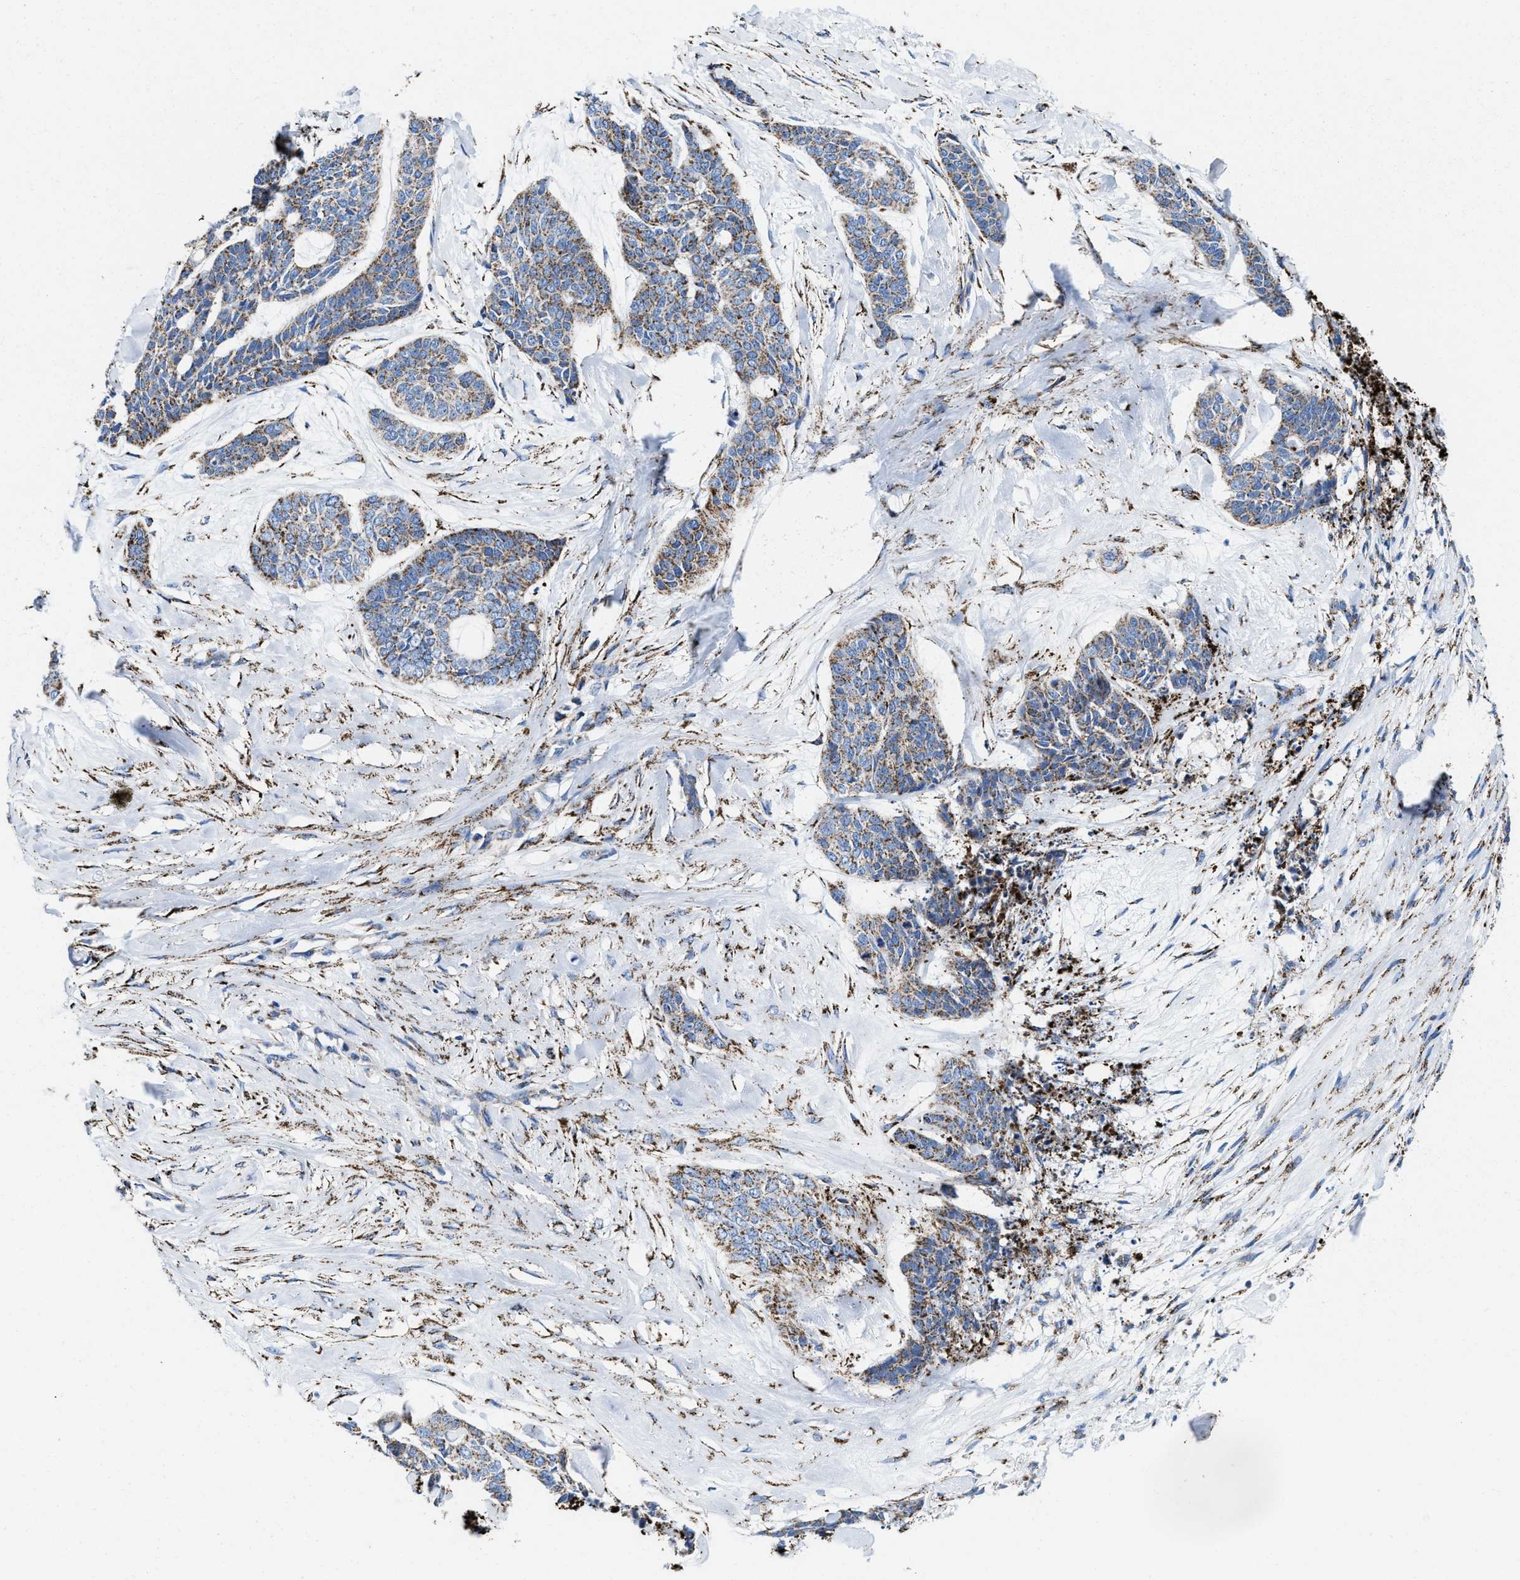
{"staining": {"intensity": "weak", "quantity": ">75%", "location": "cytoplasmic/membranous"}, "tissue": "skin cancer", "cell_type": "Tumor cells", "image_type": "cancer", "snomed": [{"axis": "morphology", "description": "Basal cell carcinoma"}, {"axis": "topography", "description": "Skin"}], "caption": "Immunohistochemistry of skin basal cell carcinoma demonstrates low levels of weak cytoplasmic/membranous expression in about >75% of tumor cells.", "gene": "ALDH1B1", "patient": {"sex": "female", "age": 64}}